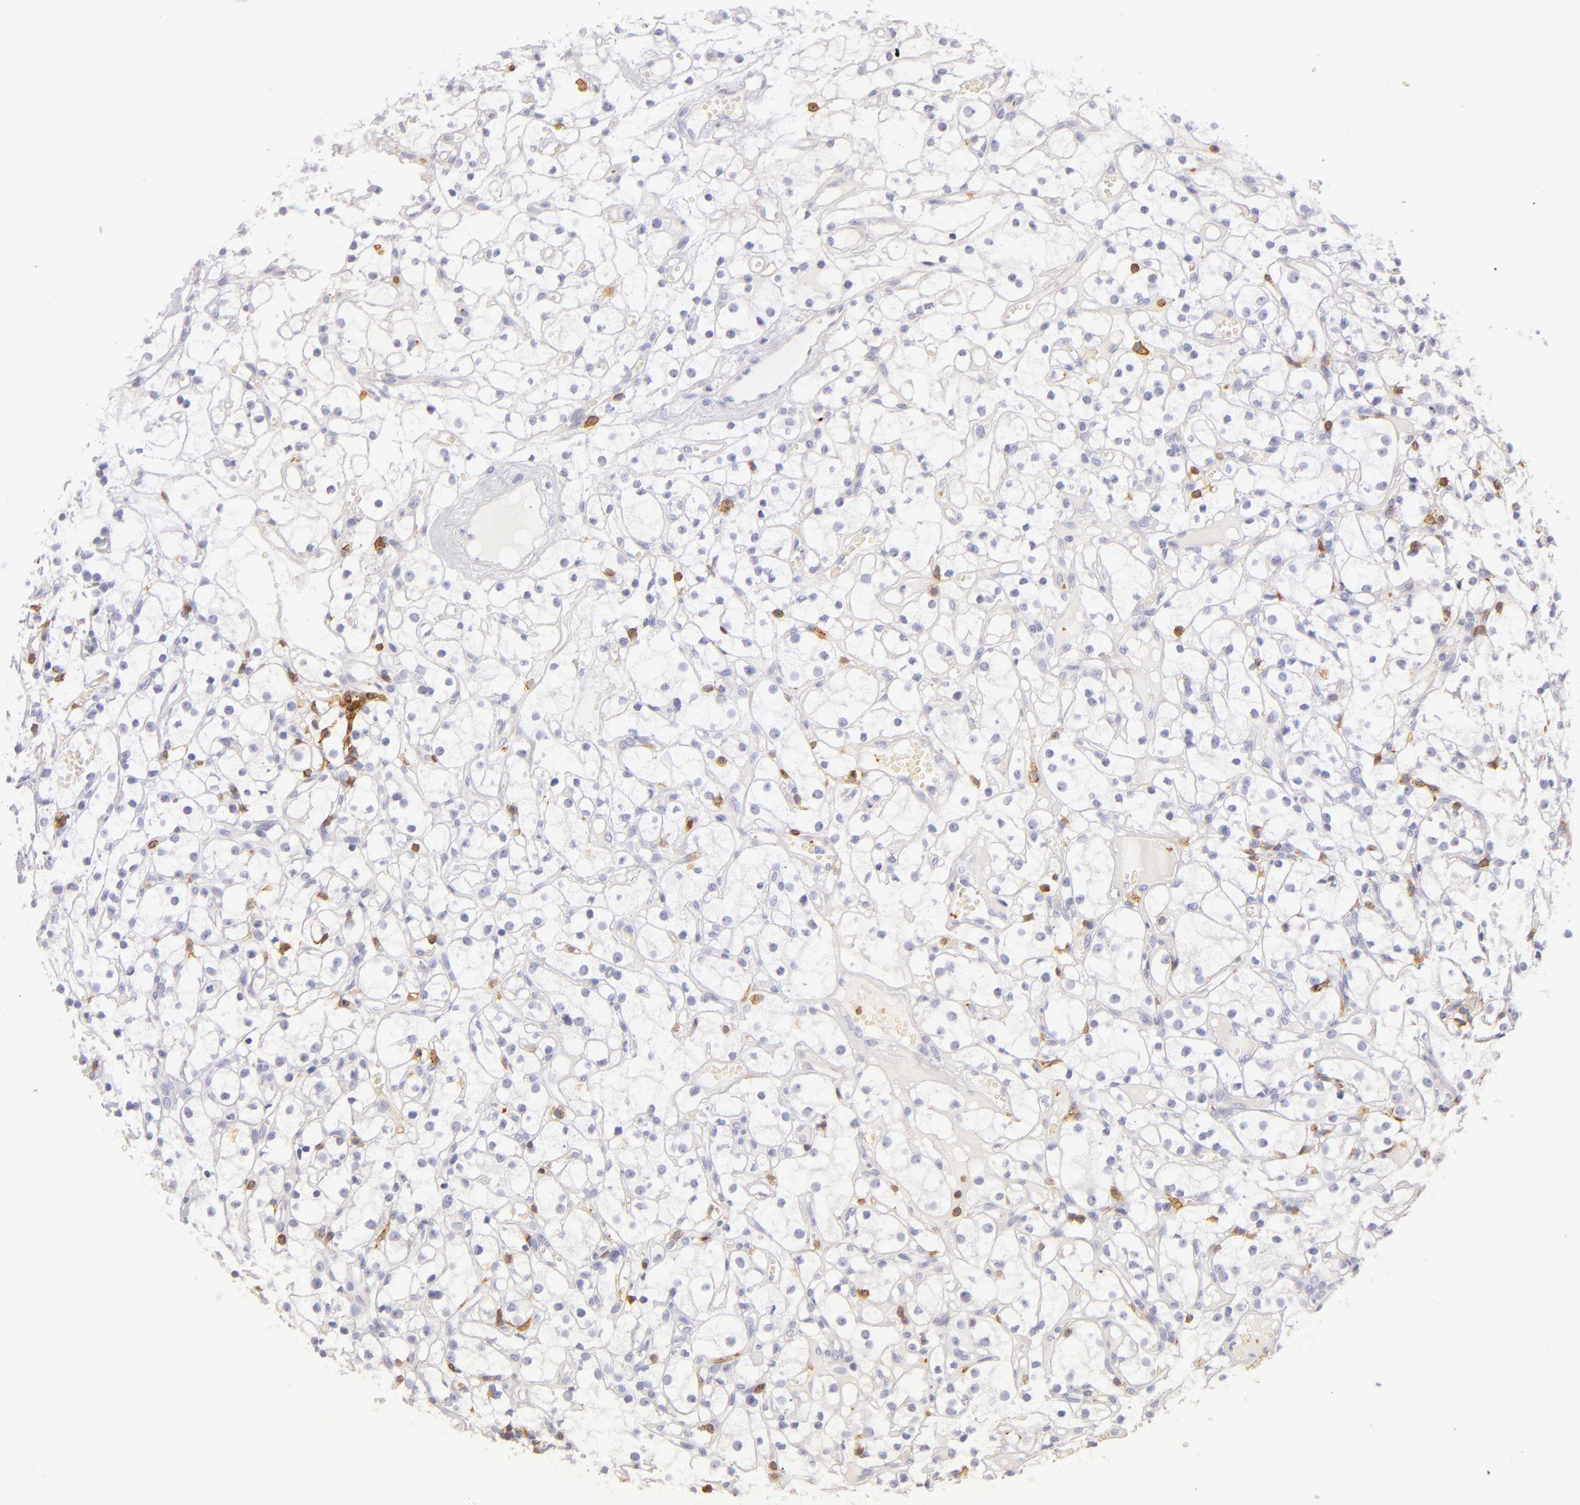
{"staining": {"intensity": "negative", "quantity": "none", "location": "none"}, "tissue": "renal cancer", "cell_type": "Tumor cells", "image_type": "cancer", "snomed": [{"axis": "morphology", "description": "Adenocarcinoma, NOS"}, {"axis": "topography", "description": "Kidney"}], "caption": "Immunohistochemistry histopathology image of neoplastic tissue: human renal adenocarcinoma stained with DAB demonstrates no significant protein positivity in tumor cells. (DAB IHC, high magnification).", "gene": "LAT", "patient": {"sex": "male", "age": 61}}